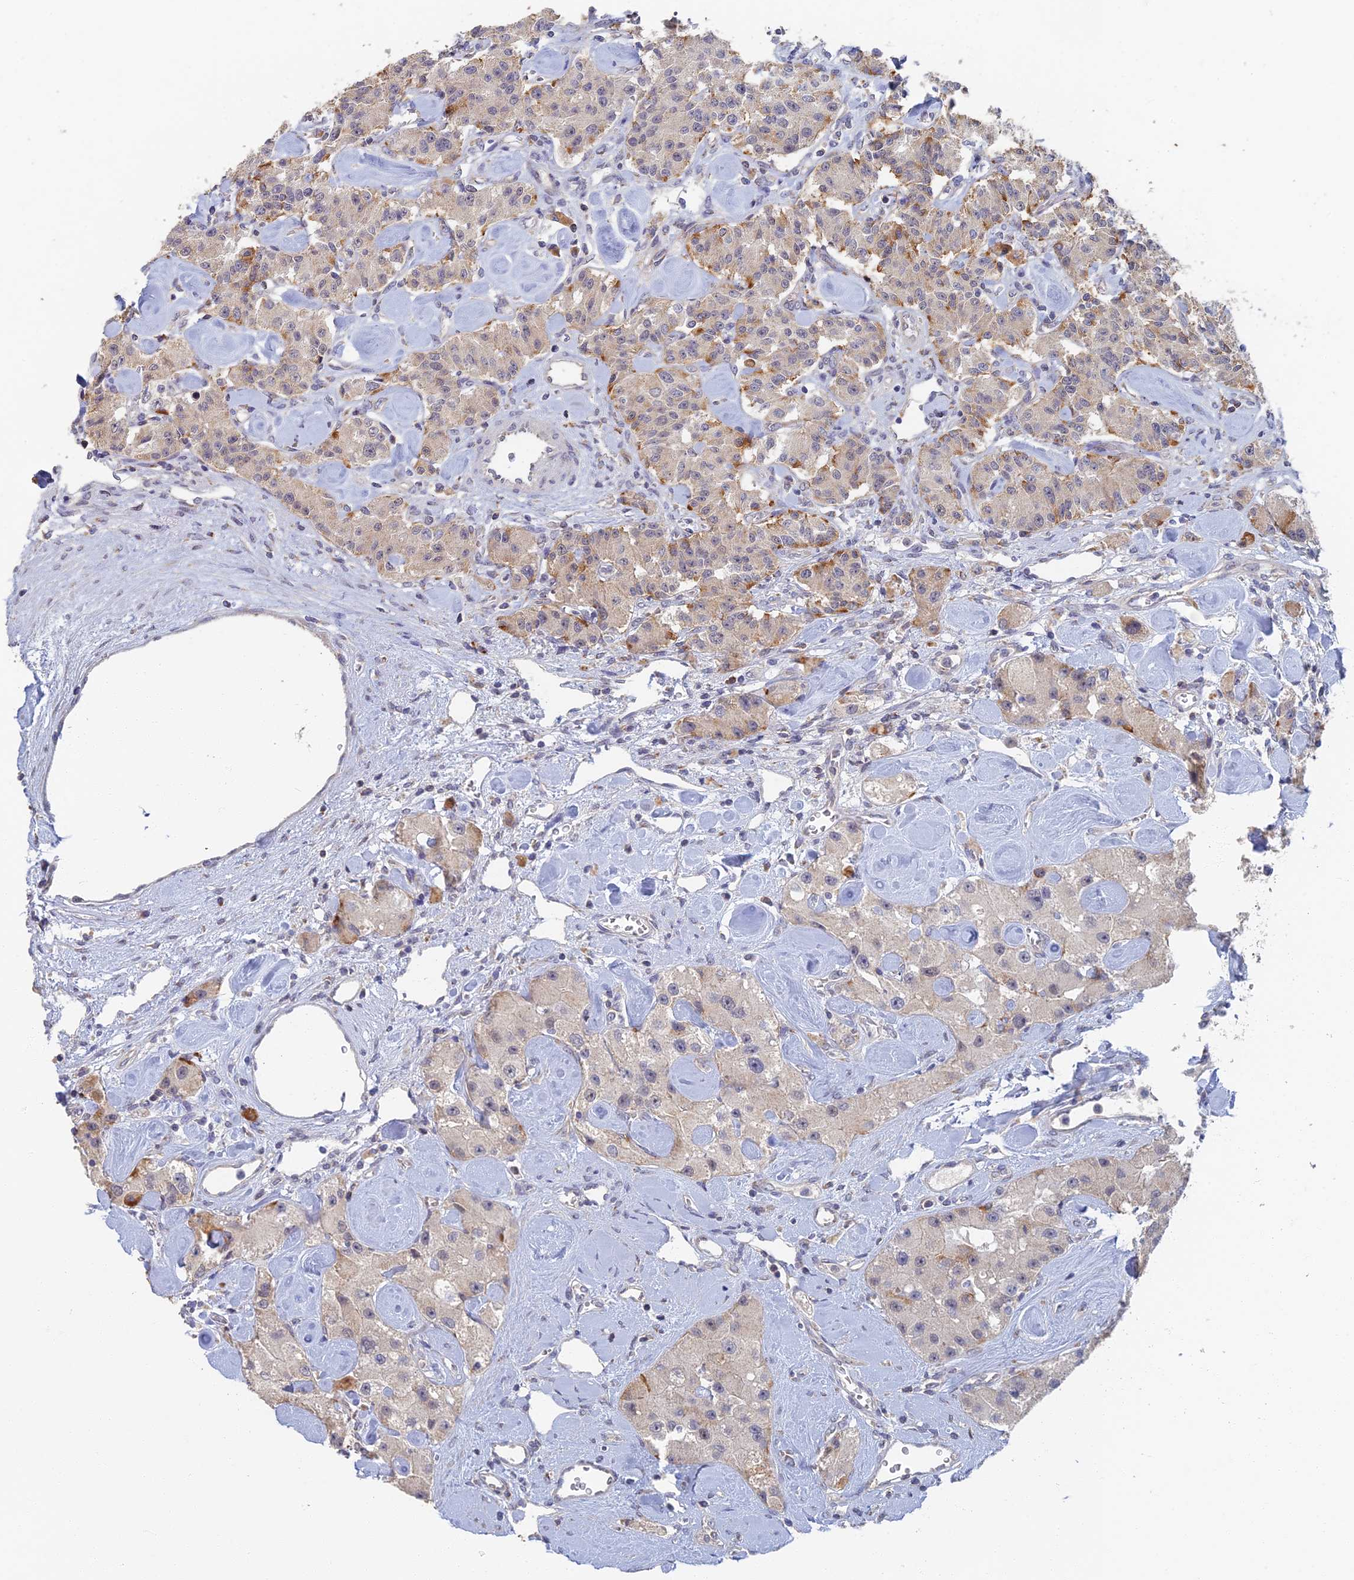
{"staining": {"intensity": "moderate", "quantity": "<25%", "location": "cytoplasmic/membranous"}, "tissue": "carcinoid", "cell_type": "Tumor cells", "image_type": "cancer", "snomed": [{"axis": "morphology", "description": "Carcinoid, malignant, NOS"}, {"axis": "topography", "description": "Pancreas"}], "caption": "A brown stain labels moderate cytoplasmic/membranous positivity of a protein in malignant carcinoid tumor cells.", "gene": "GPATCH1", "patient": {"sex": "male", "age": 41}}